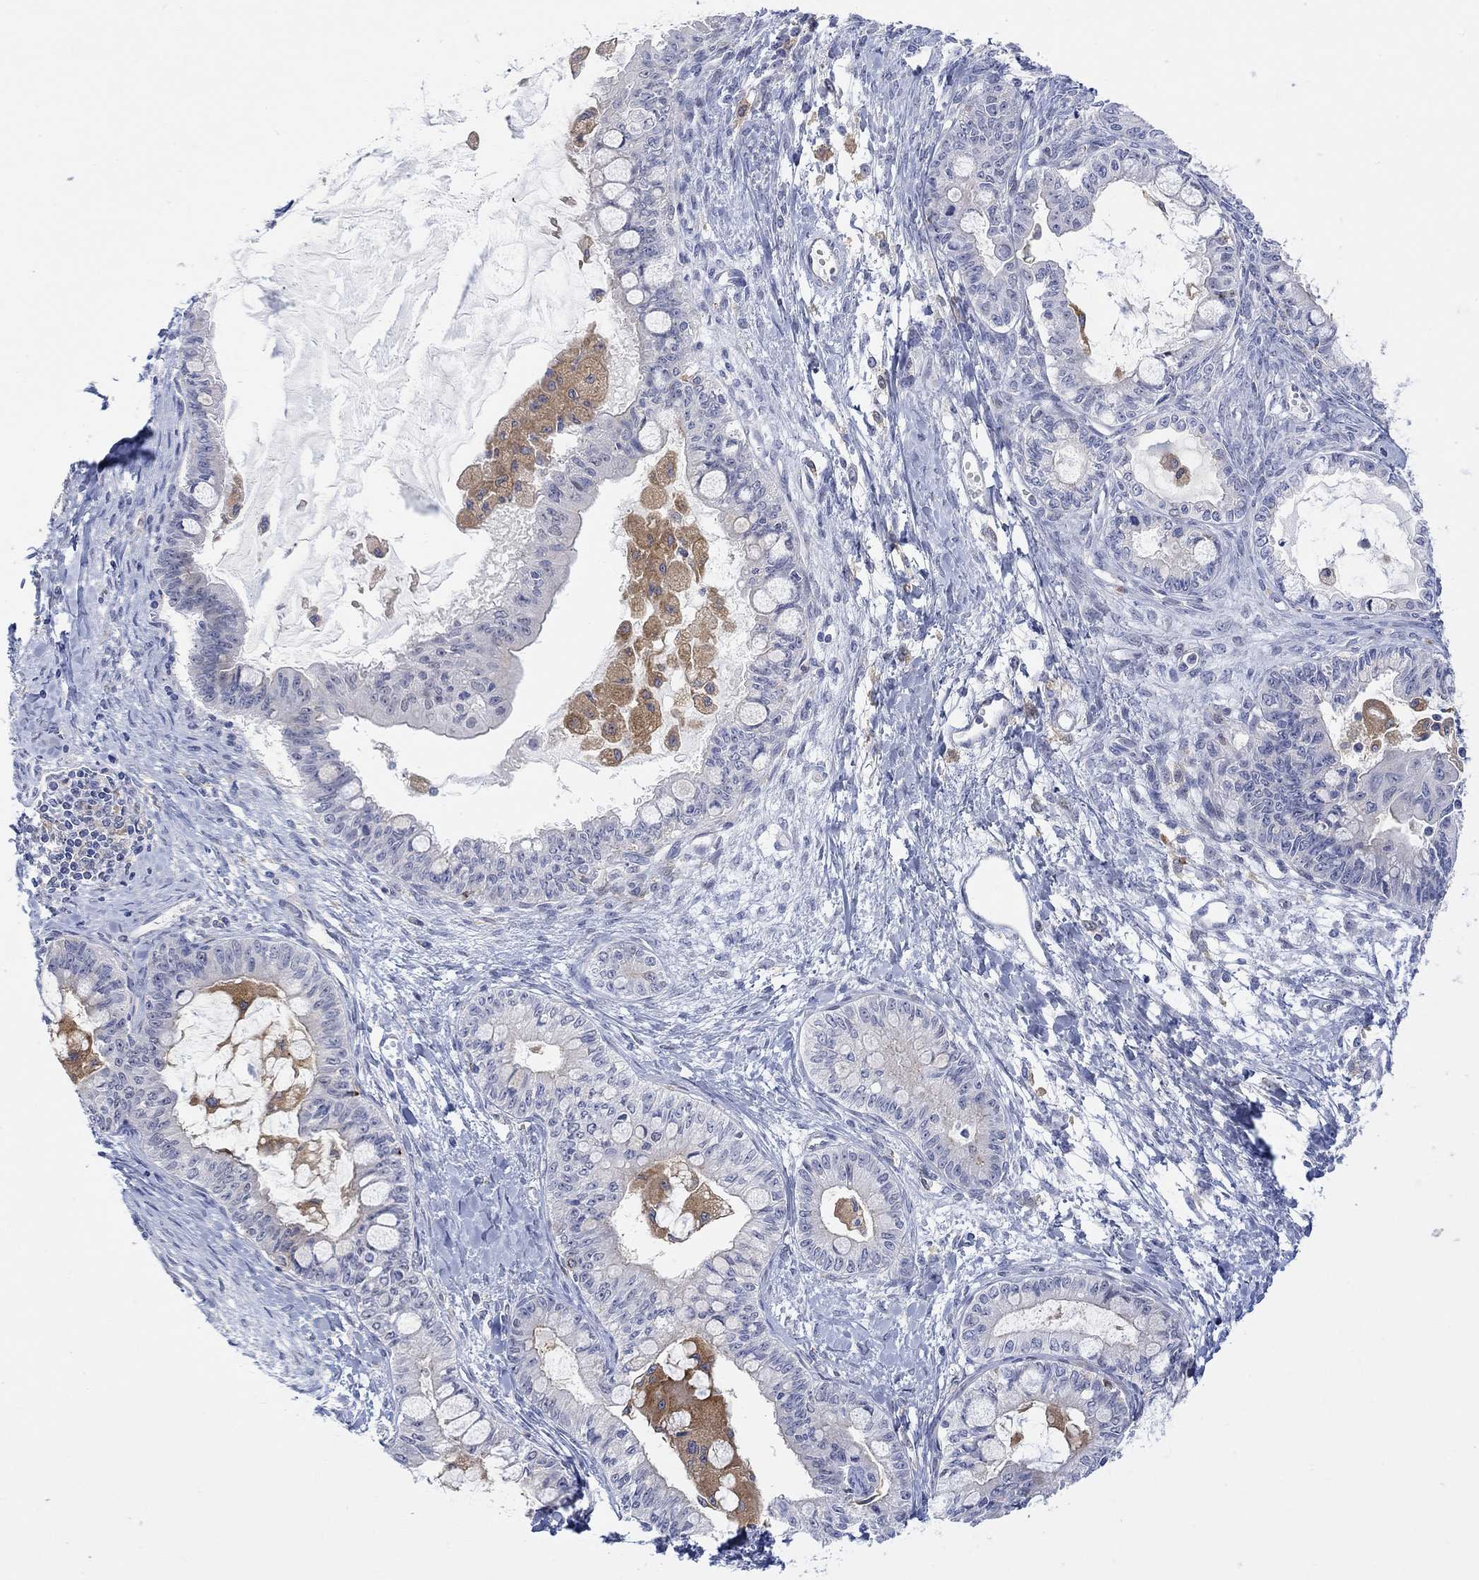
{"staining": {"intensity": "negative", "quantity": "none", "location": "none"}, "tissue": "ovarian cancer", "cell_type": "Tumor cells", "image_type": "cancer", "snomed": [{"axis": "morphology", "description": "Cystadenocarcinoma, mucinous, NOS"}, {"axis": "topography", "description": "Ovary"}], "caption": "Immunohistochemistry image of neoplastic tissue: mucinous cystadenocarcinoma (ovarian) stained with DAB displays no significant protein positivity in tumor cells.", "gene": "ACSL1", "patient": {"sex": "female", "age": 63}}